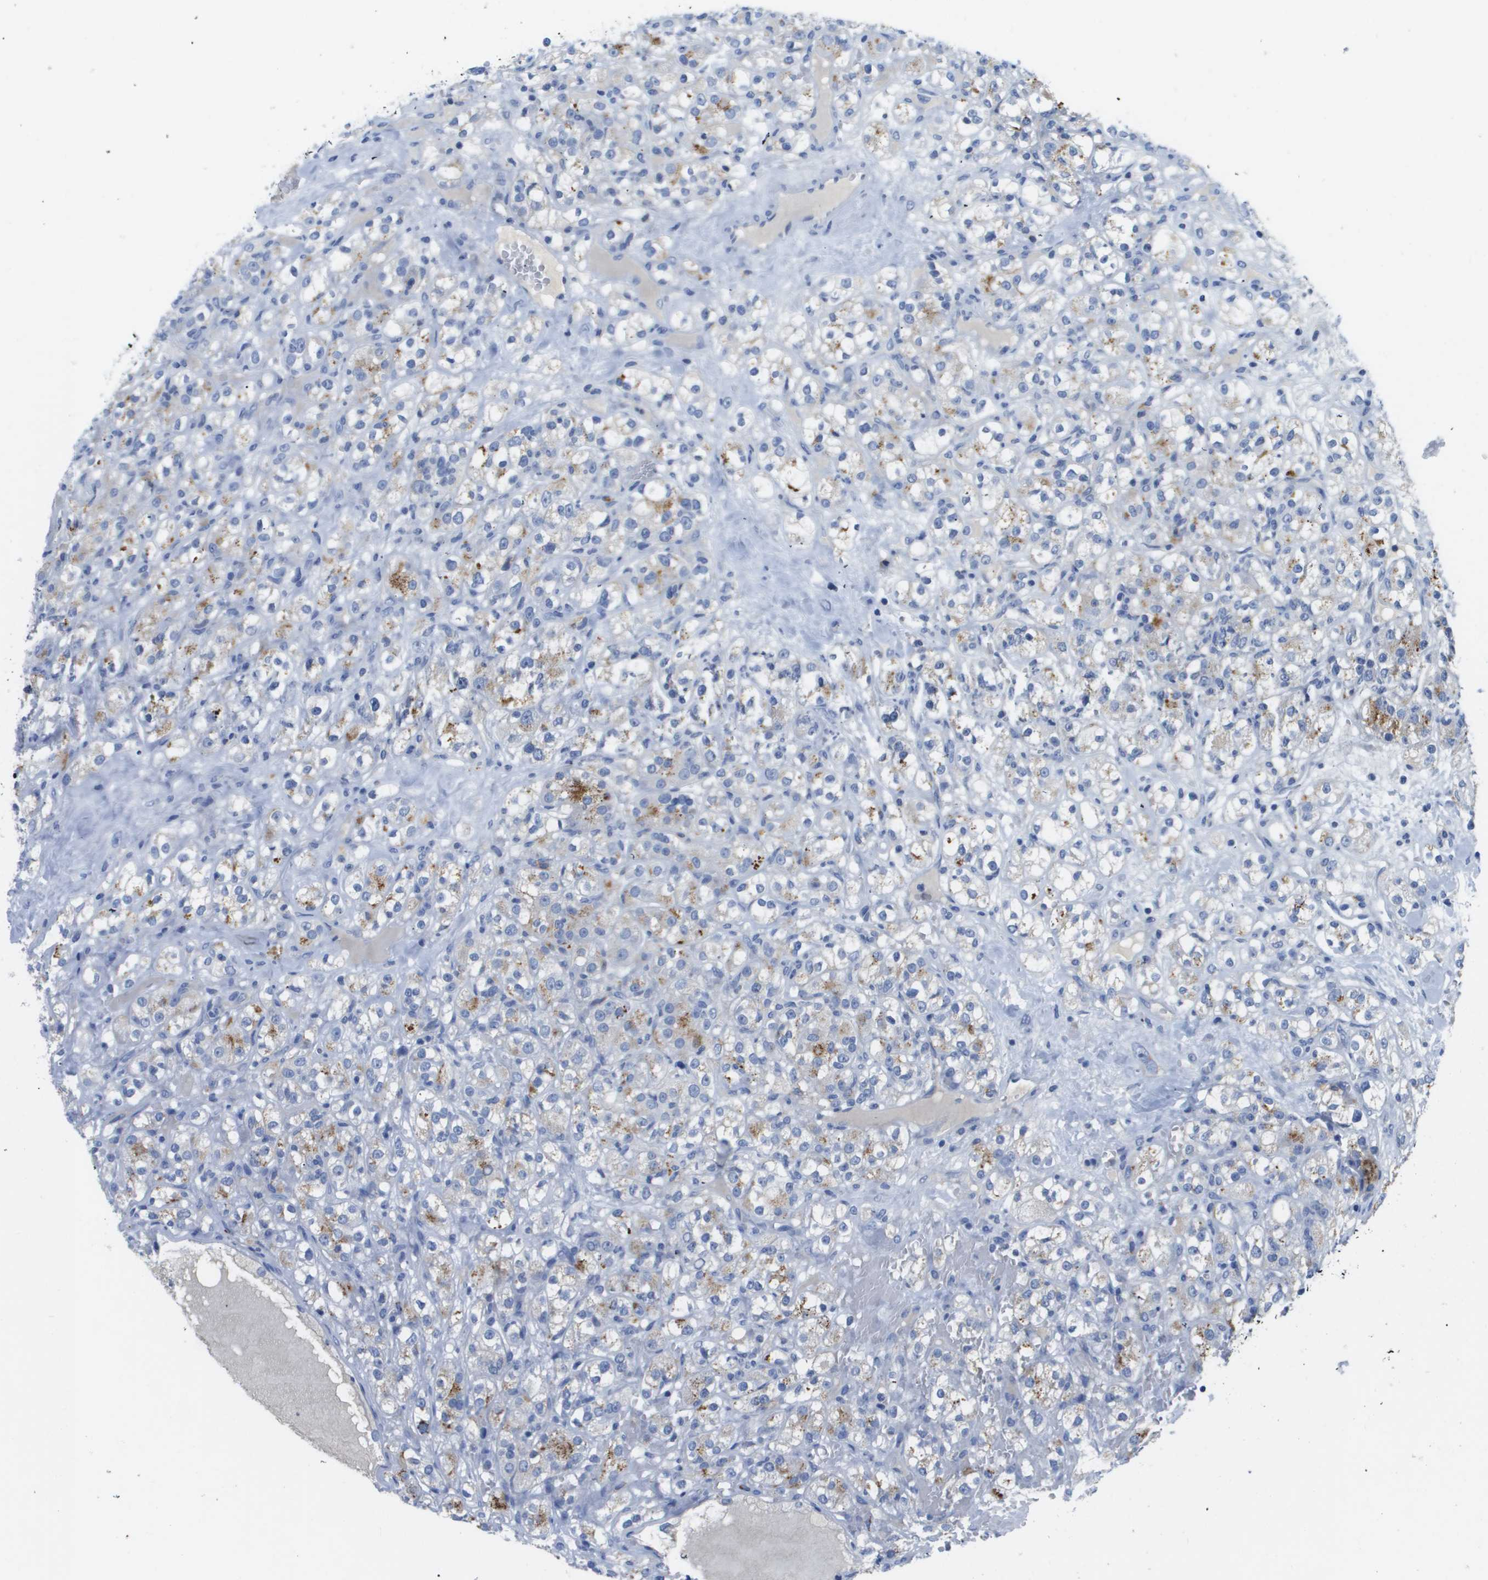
{"staining": {"intensity": "weak", "quantity": "<25%", "location": "cytoplasmic/membranous"}, "tissue": "renal cancer", "cell_type": "Tumor cells", "image_type": "cancer", "snomed": [{"axis": "morphology", "description": "Normal tissue, NOS"}, {"axis": "morphology", "description": "Adenocarcinoma, NOS"}, {"axis": "topography", "description": "Kidney"}], "caption": "DAB immunohistochemical staining of human renal cancer (adenocarcinoma) demonstrates no significant staining in tumor cells.", "gene": "MS4A1", "patient": {"sex": "male", "age": 61}}